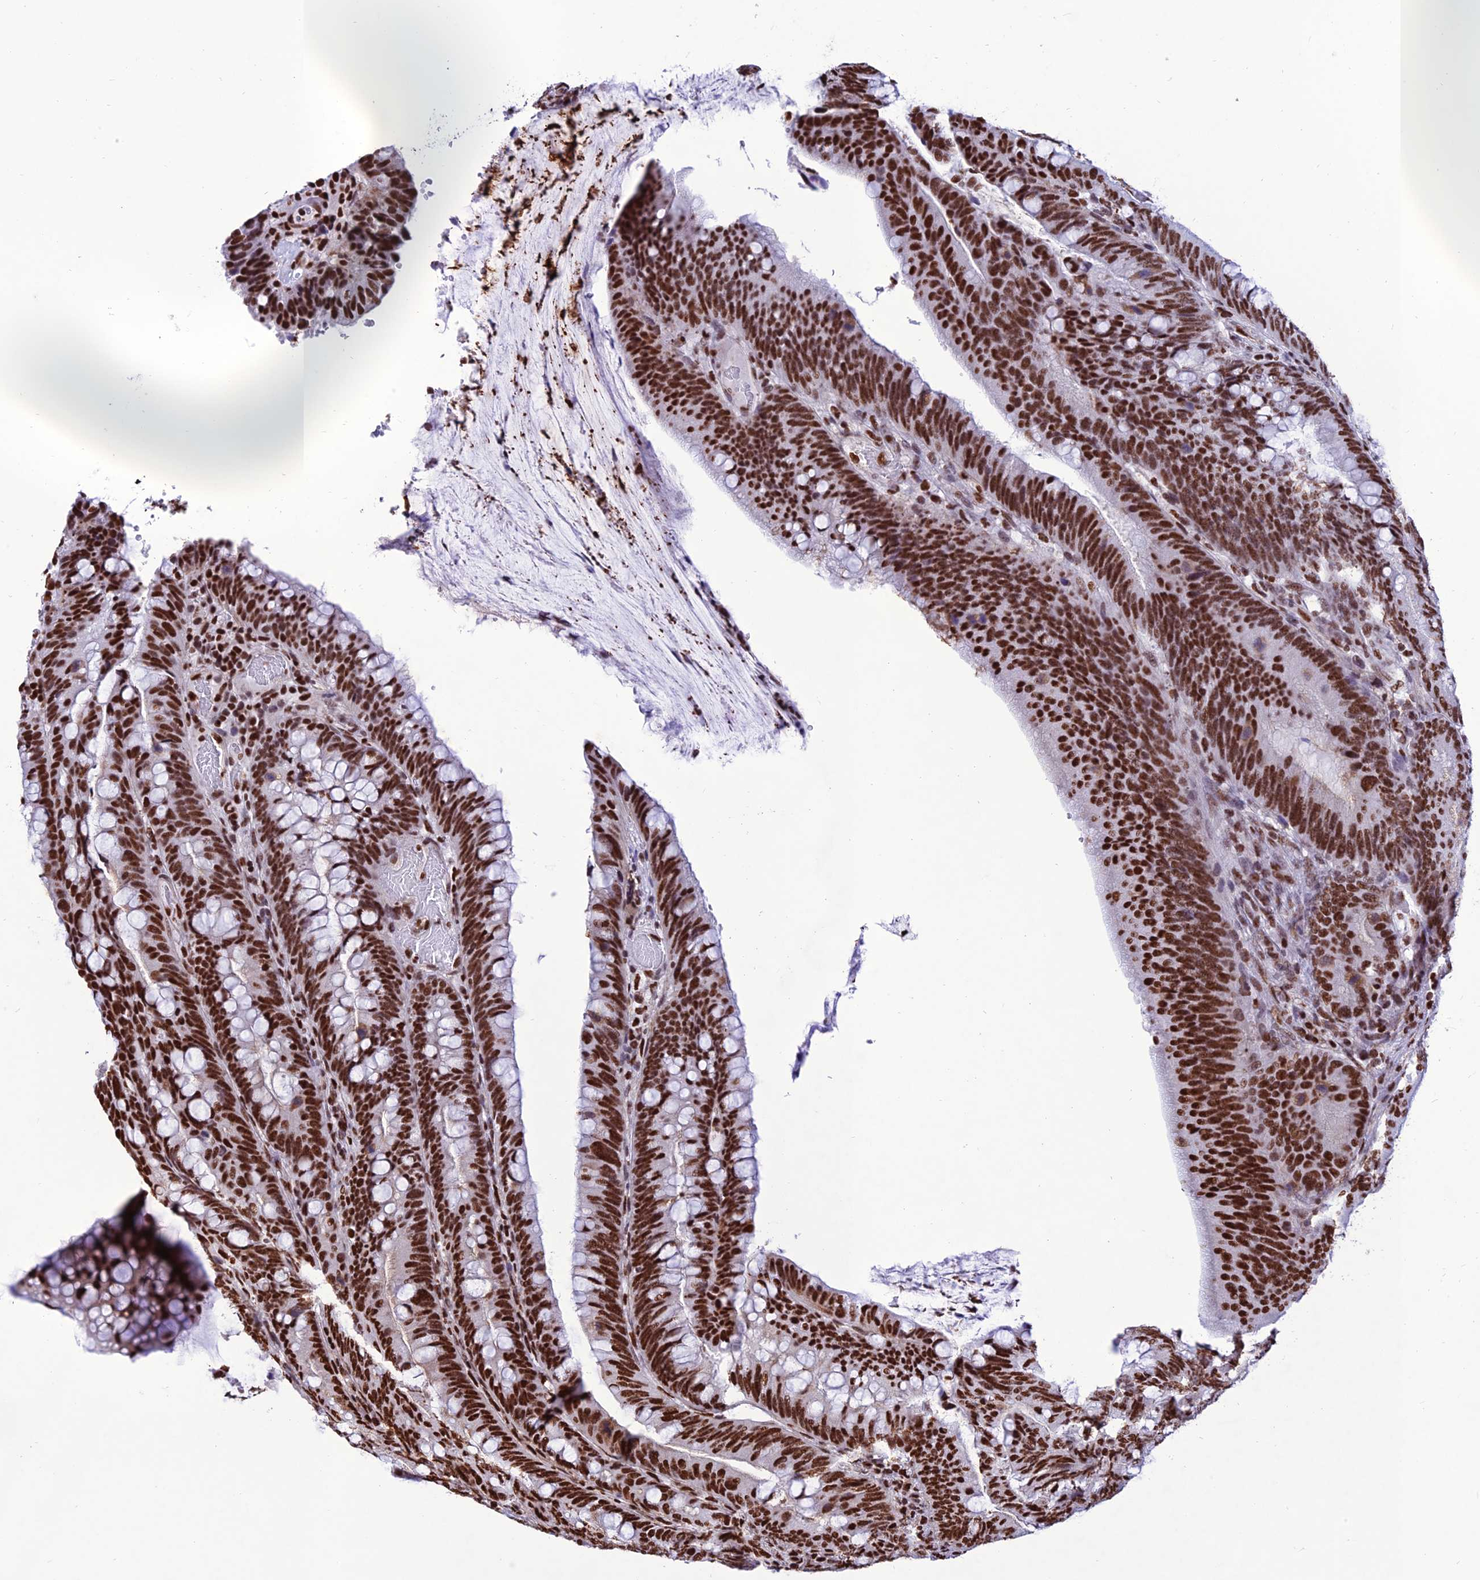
{"staining": {"intensity": "strong", "quantity": ">75%", "location": "nuclear"}, "tissue": "colorectal cancer", "cell_type": "Tumor cells", "image_type": "cancer", "snomed": [{"axis": "morphology", "description": "Adenocarcinoma, NOS"}, {"axis": "topography", "description": "Colon"}], "caption": "Approximately >75% of tumor cells in human adenocarcinoma (colorectal) exhibit strong nuclear protein expression as visualized by brown immunohistochemical staining.", "gene": "INO80E", "patient": {"sex": "female", "age": 66}}